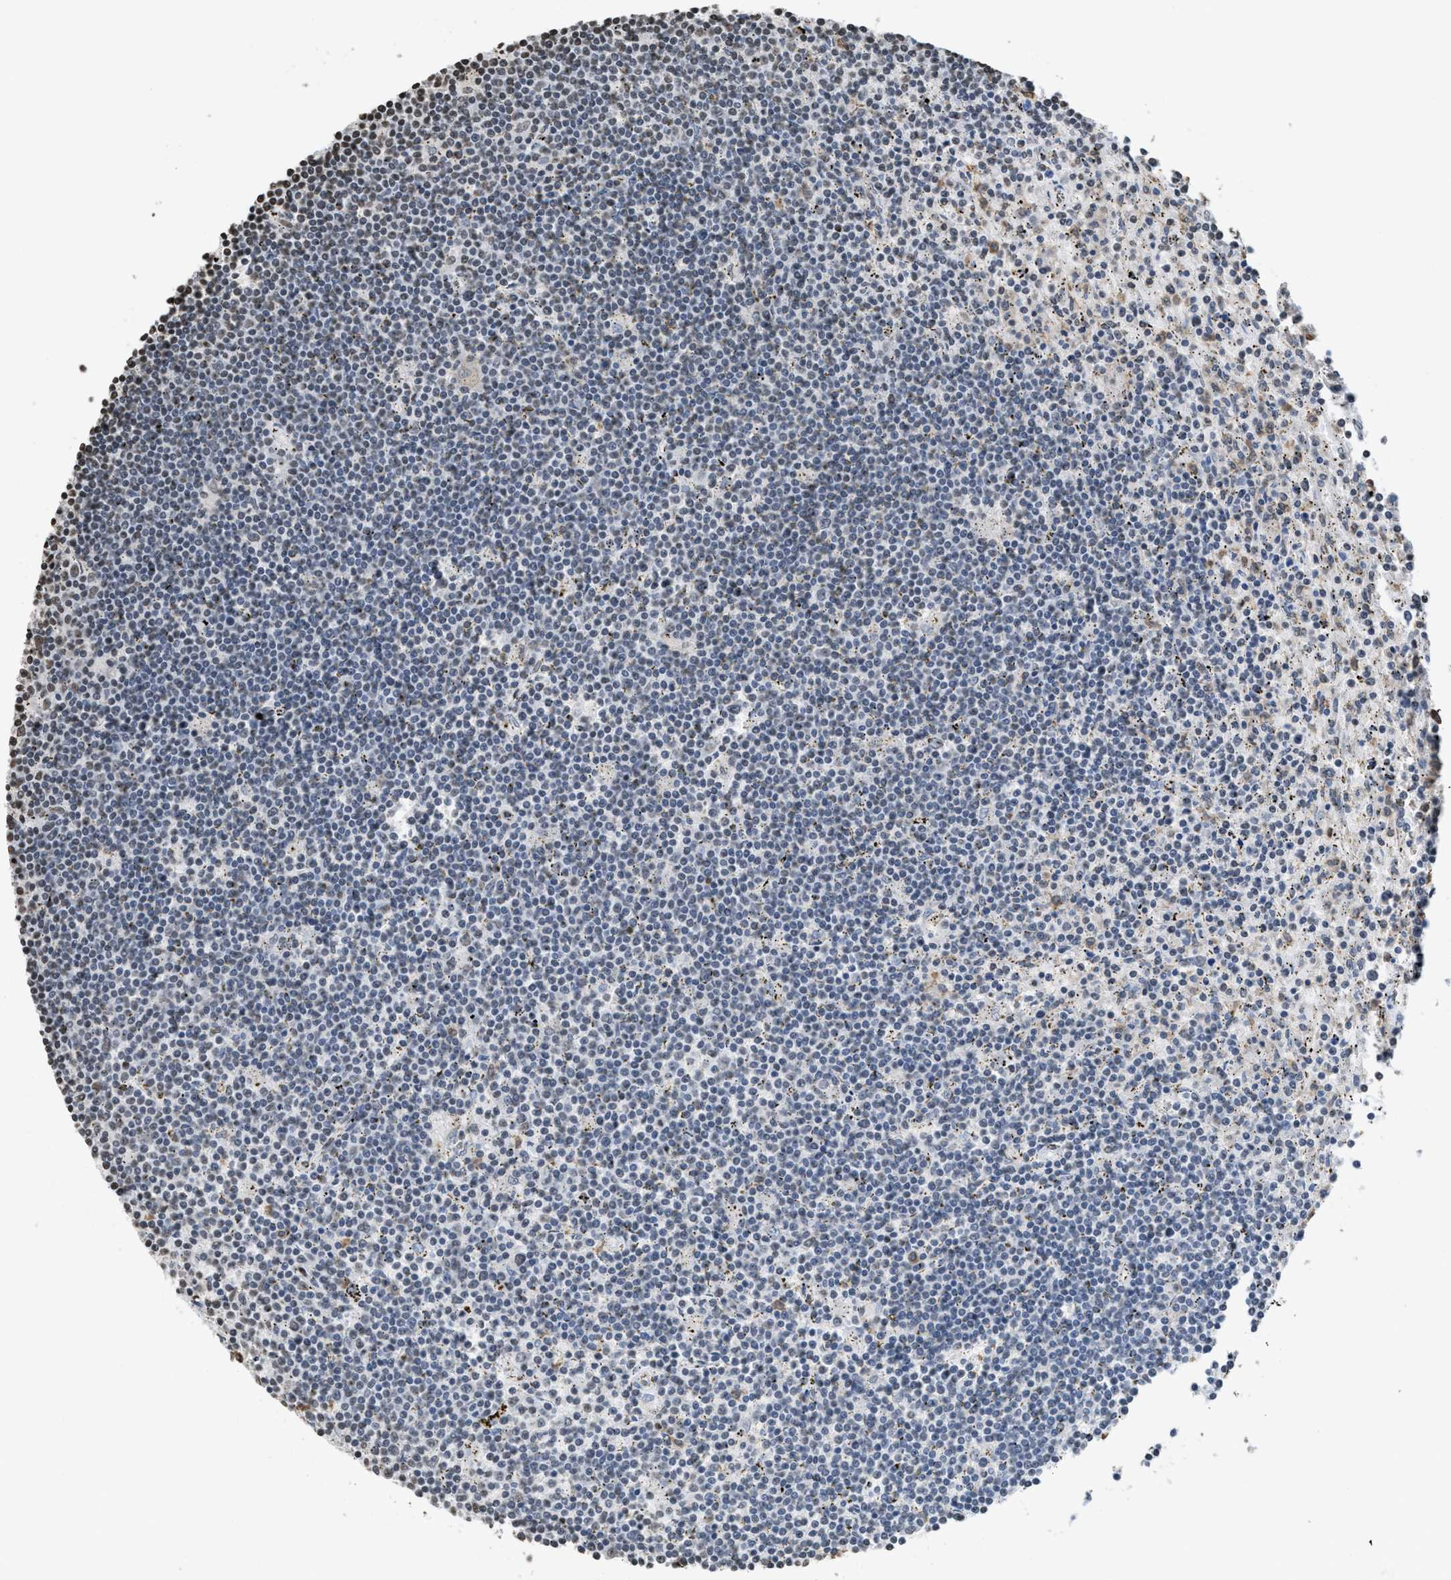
{"staining": {"intensity": "negative", "quantity": "none", "location": "none"}, "tissue": "lymphoma", "cell_type": "Tumor cells", "image_type": "cancer", "snomed": [{"axis": "morphology", "description": "Malignant lymphoma, non-Hodgkin's type, Low grade"}, {"axis": "topography", "description": "Spleen"}], "caption": "Human low-grade malignant lymphoma, non-Hodgkin's type stained for a protein using immunohistochemistry (IHC) exhibits no positivity in tumor cells.", "gene": "NUP88", "patient": {"sex": "male", "age": 76}}